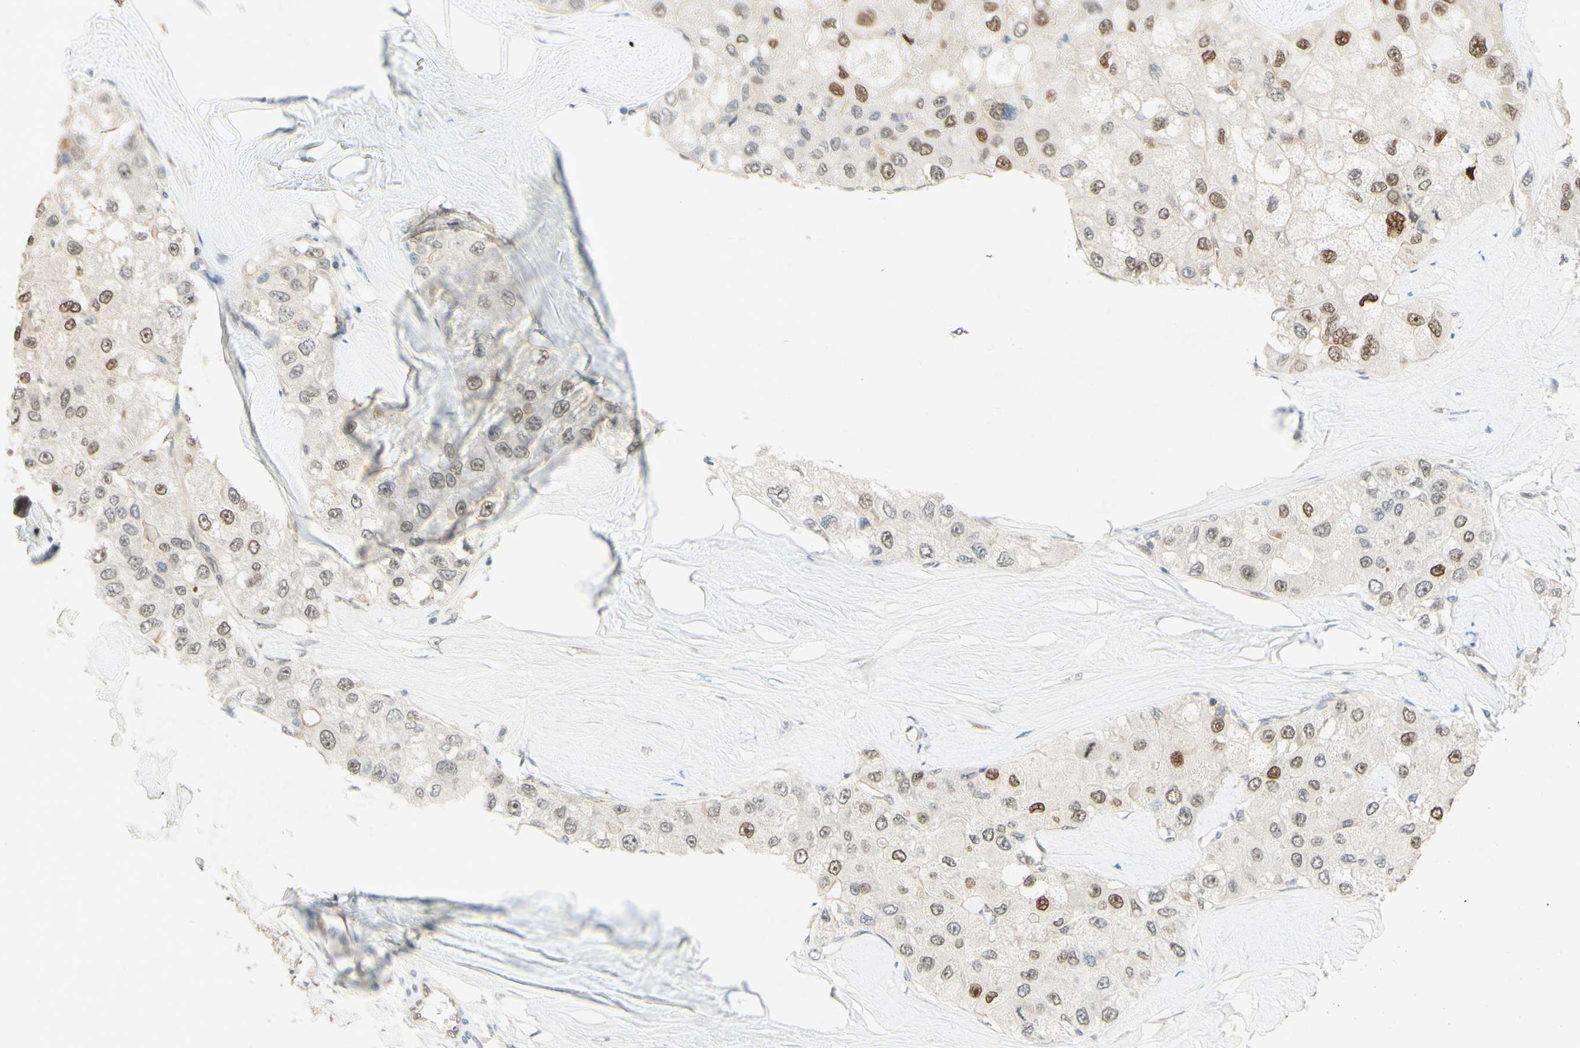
{"staining": {"intensity": "moderate", "quantity": ">75%", "location": "nuclear"}, "tissue": "liver cancer", "cell_type": "Tumor cells", "image_type": "cancer", "snomed": [{"axis": "morphology", "description": "Carcinoma, Hepatocellular, NOS"}, {"axis": "topography", "description": "Liver"}], "caption": "Protein staining of liver cancer (hepatocellular carcinoma) tissue displays moderate nuclear staining in approximately >75% of tumor cells. (DAB IHC, brown staining for protein, blue staining for nuclei).", "gene": "POLB", "patient": {"sex": "male", "age": 80}}